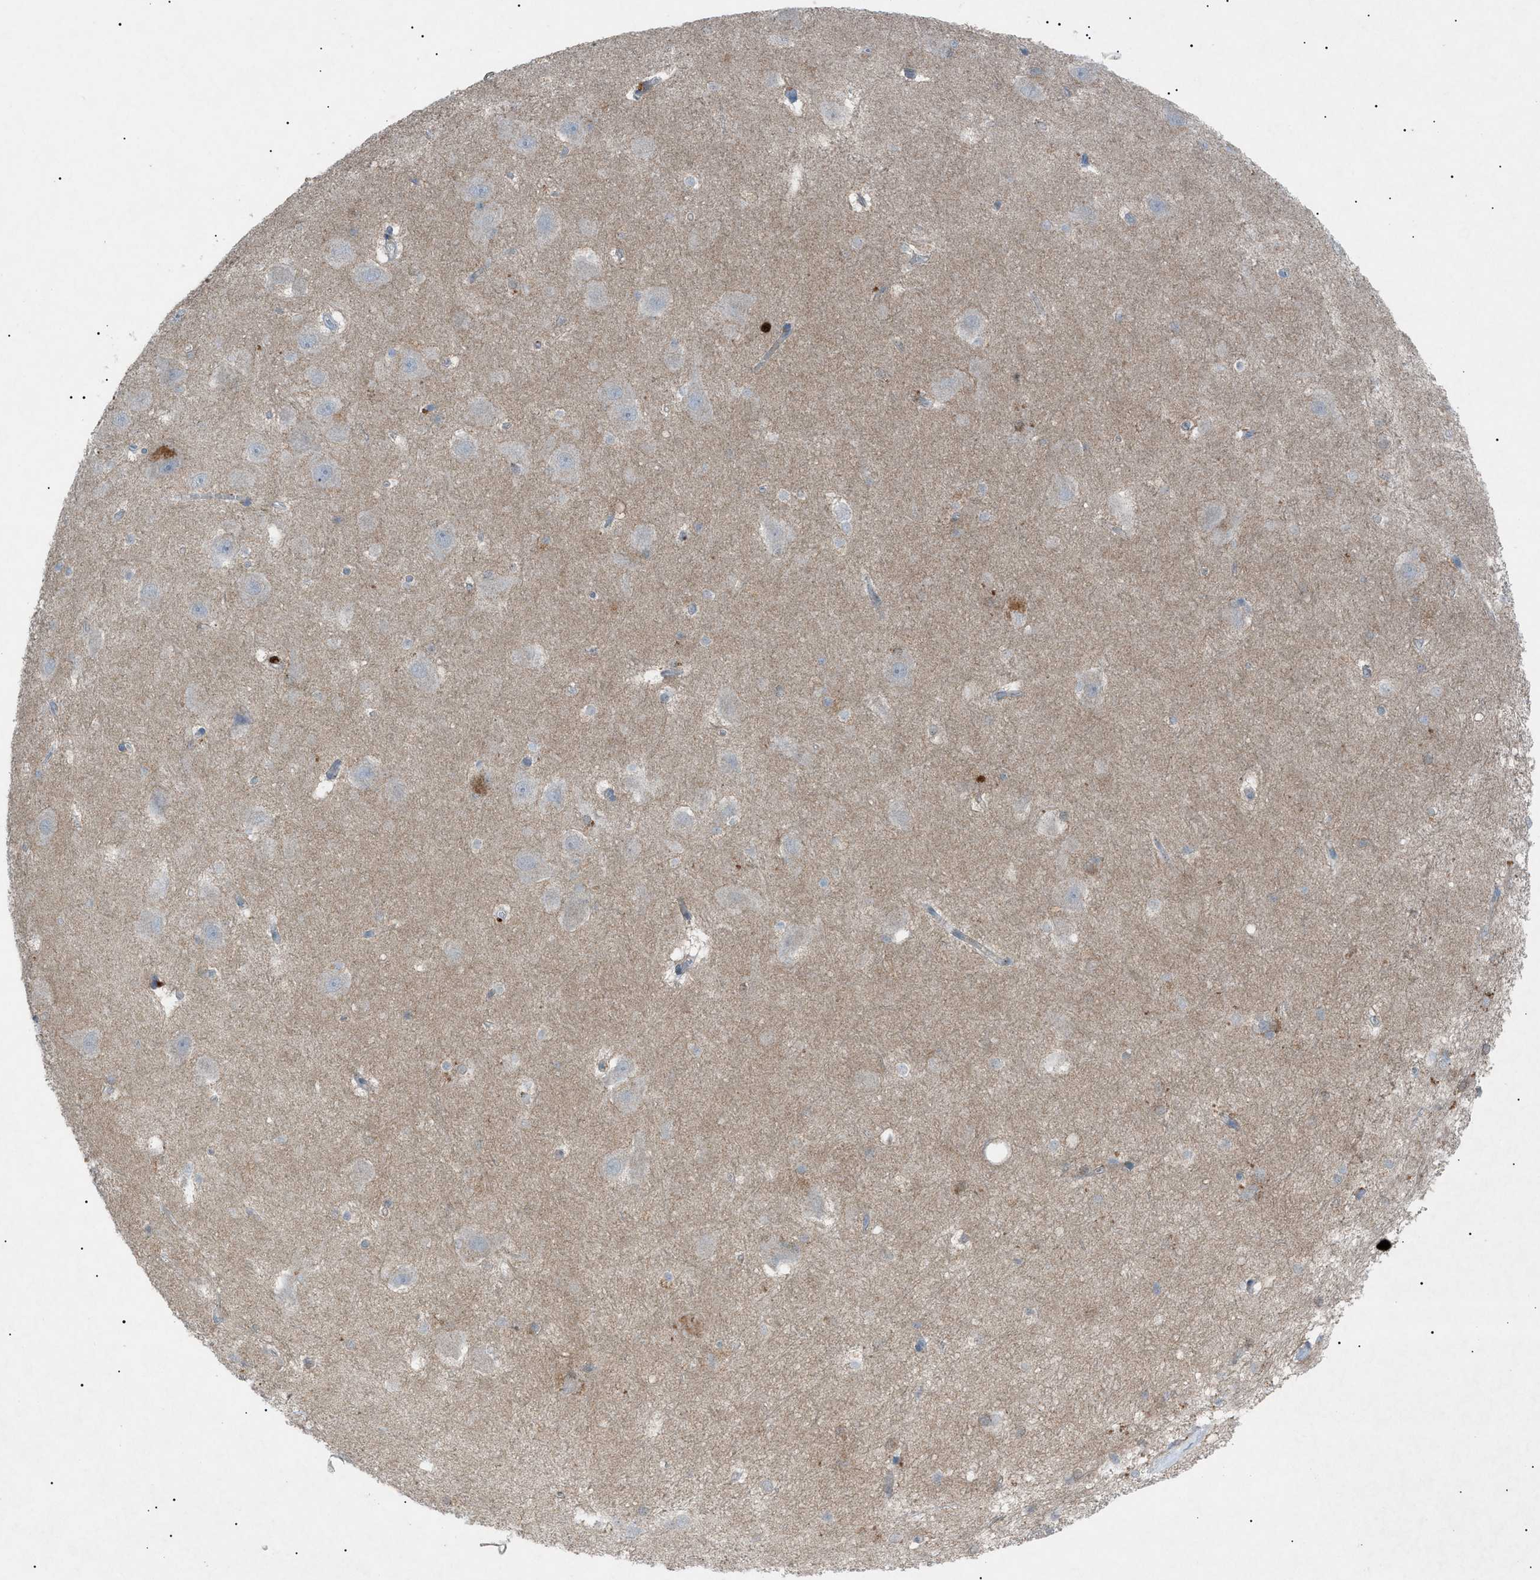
{"staining": {"intensity": "moderate", "quantity": "25%-75%", "location": "cytoplasmic/membranous"}, "tissue": "hippocampus", "cell_type": "Glial cells", "image_type": "normal", "snomed": [{"axis": "morphology", "description": "Normal tissue, NOS"}, {"axis": "topography", "description": "Hippocampus"}], "caption": "The photomicrograph reveals a brown stain indicating the presence of a protein in the cytoplasmic/membranous of glial cells in hippocampus. Nuclei are stained in blue.", "gene": "BTK", "patient": {"sex": "female", "age": 19}}